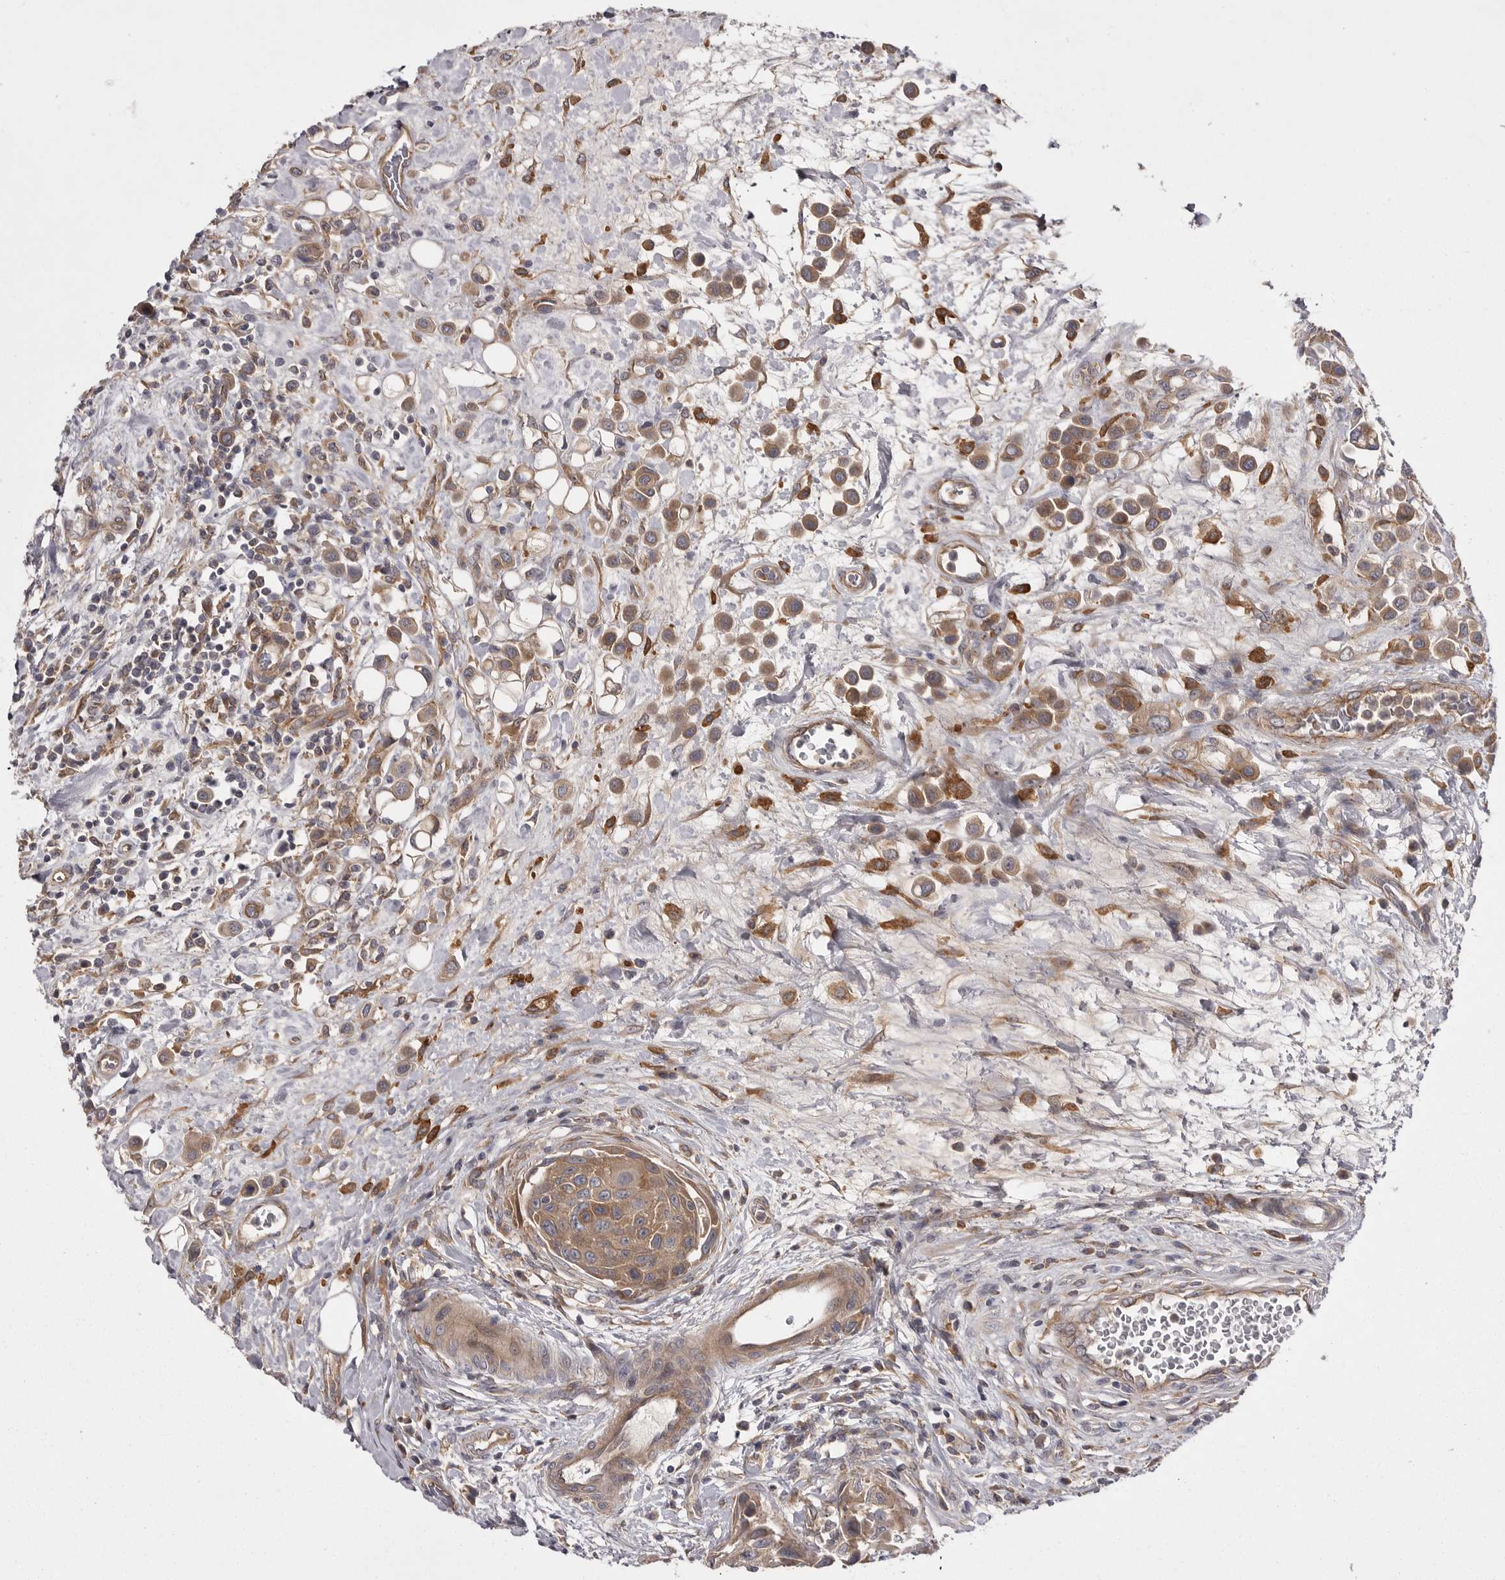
{"staining": {"intensity": "moderate", "quantity": ">75%", "location": "cytoplasmic/membranous"}, "tissue": "urothelial cancer", "cell_type": "Tumor cells", "image_type": "cancer", "snomed": [{"axis": "morphology", "description": "Urothelial carcinoma, High grade"}, {"axis": "topography", "description": "Urinary bladder"}], "caption": "Approximately >75% of tumor cells in urothelial carcinoma (high-grade) reveal moderate cytoplasmic/membranous protein staining as visualized by brown immunohistochemical staining.", "gene": "OSBPL9", "patient": {"sex": "male", "age": 50}}